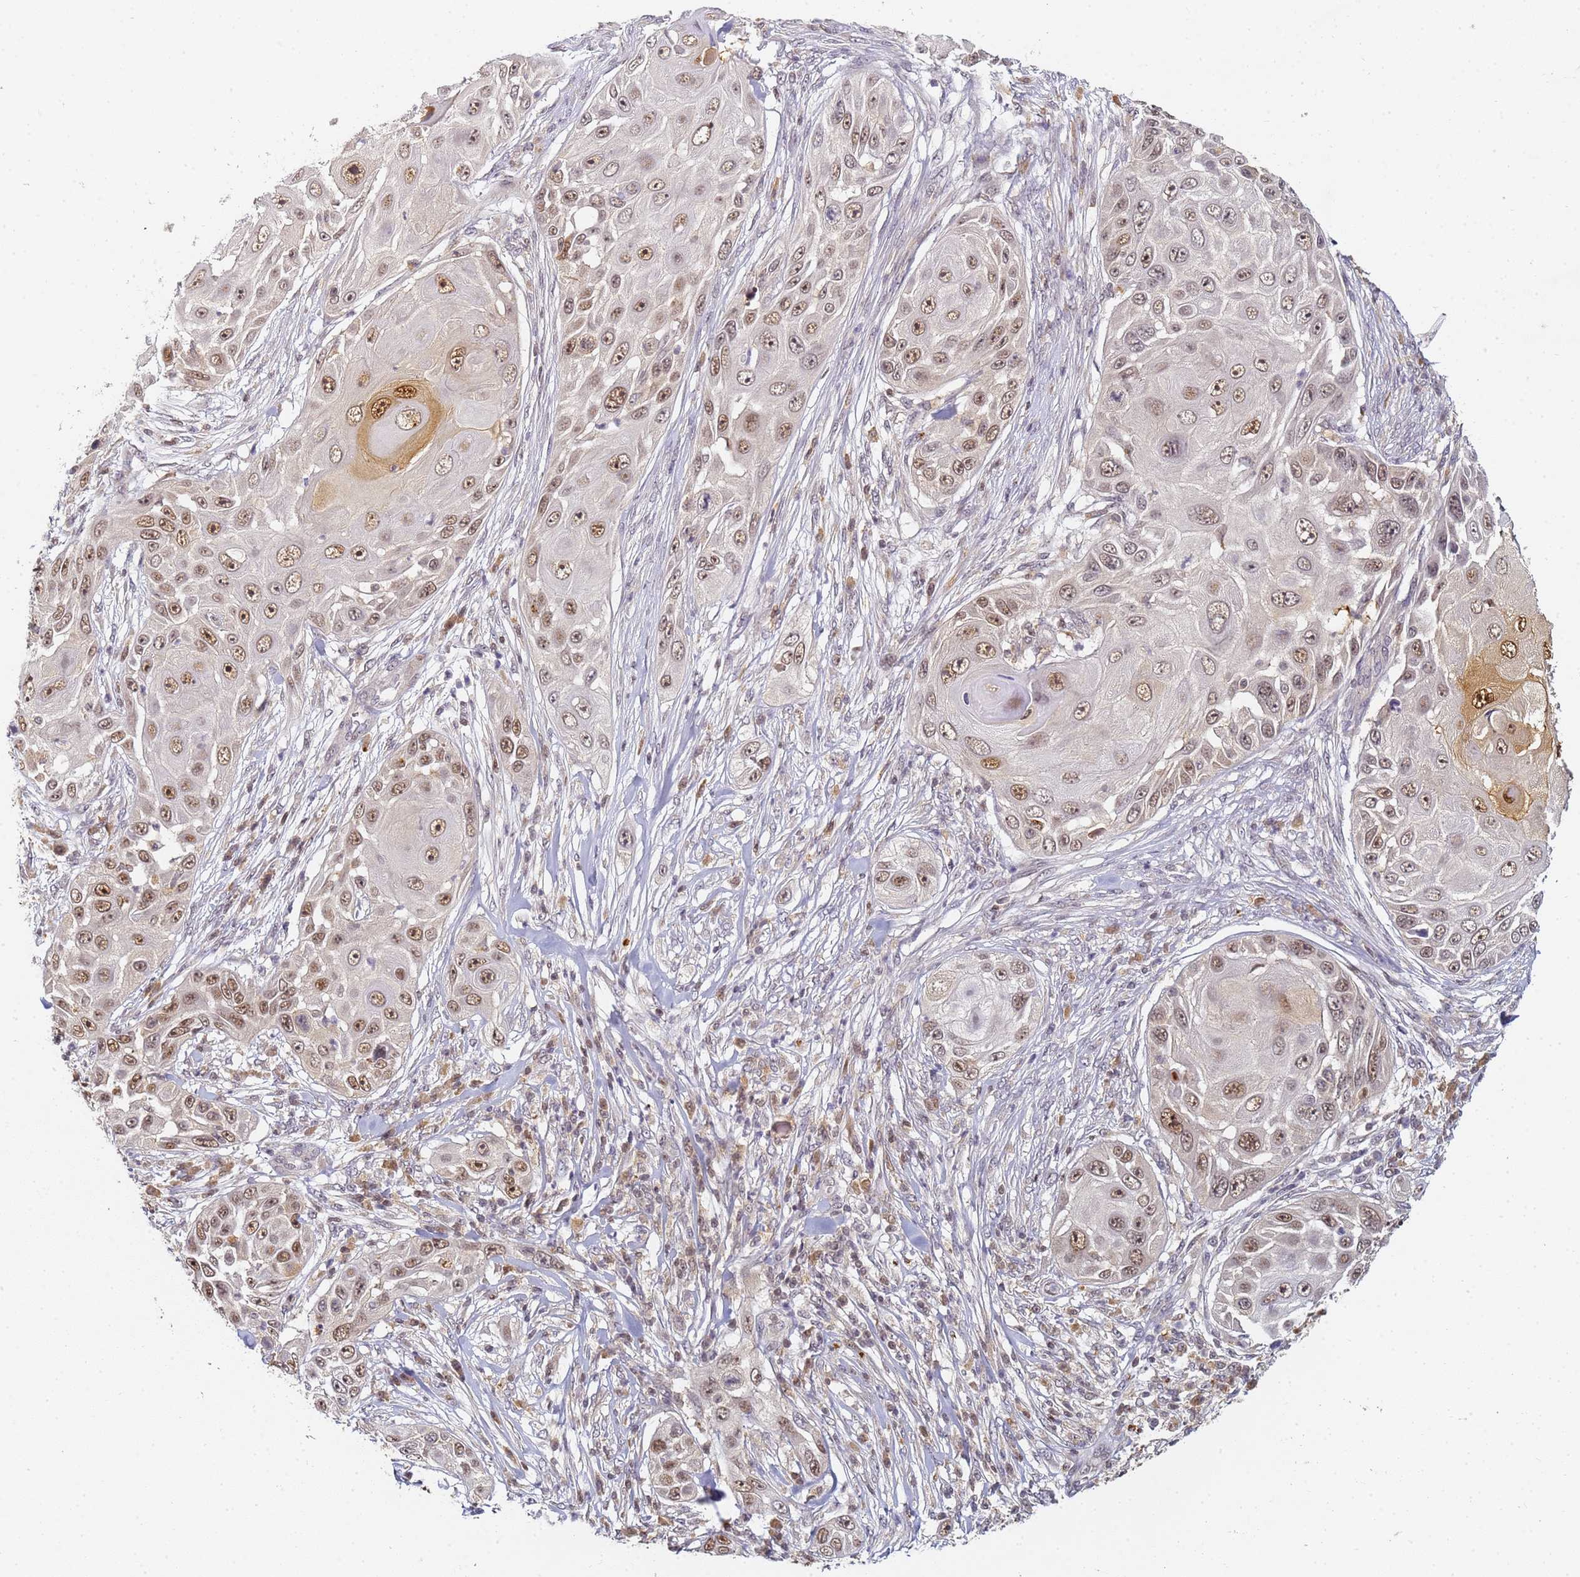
{"staining": {"intensity": "moderate", "quantity": ">75%", "location": "nuclear"}, "tissue": "skin cancer", "cell_type": "Tumor cells", "image_type": "cancer", "snomed": [{"axis": "morphology", "description": "Squamous cell carcinoma, NOS"}, {"axis": "topography", "description": "Skin"}], "caption": "Moderate nuclear staining for a protein is appreciated in approximately >75% of tumor cells of skin cancer (squamous cell carcinoma) using immunohistochemistry (IHC).", "gene": "HMCES", "patient": {"sex": "female", "age": 44}}